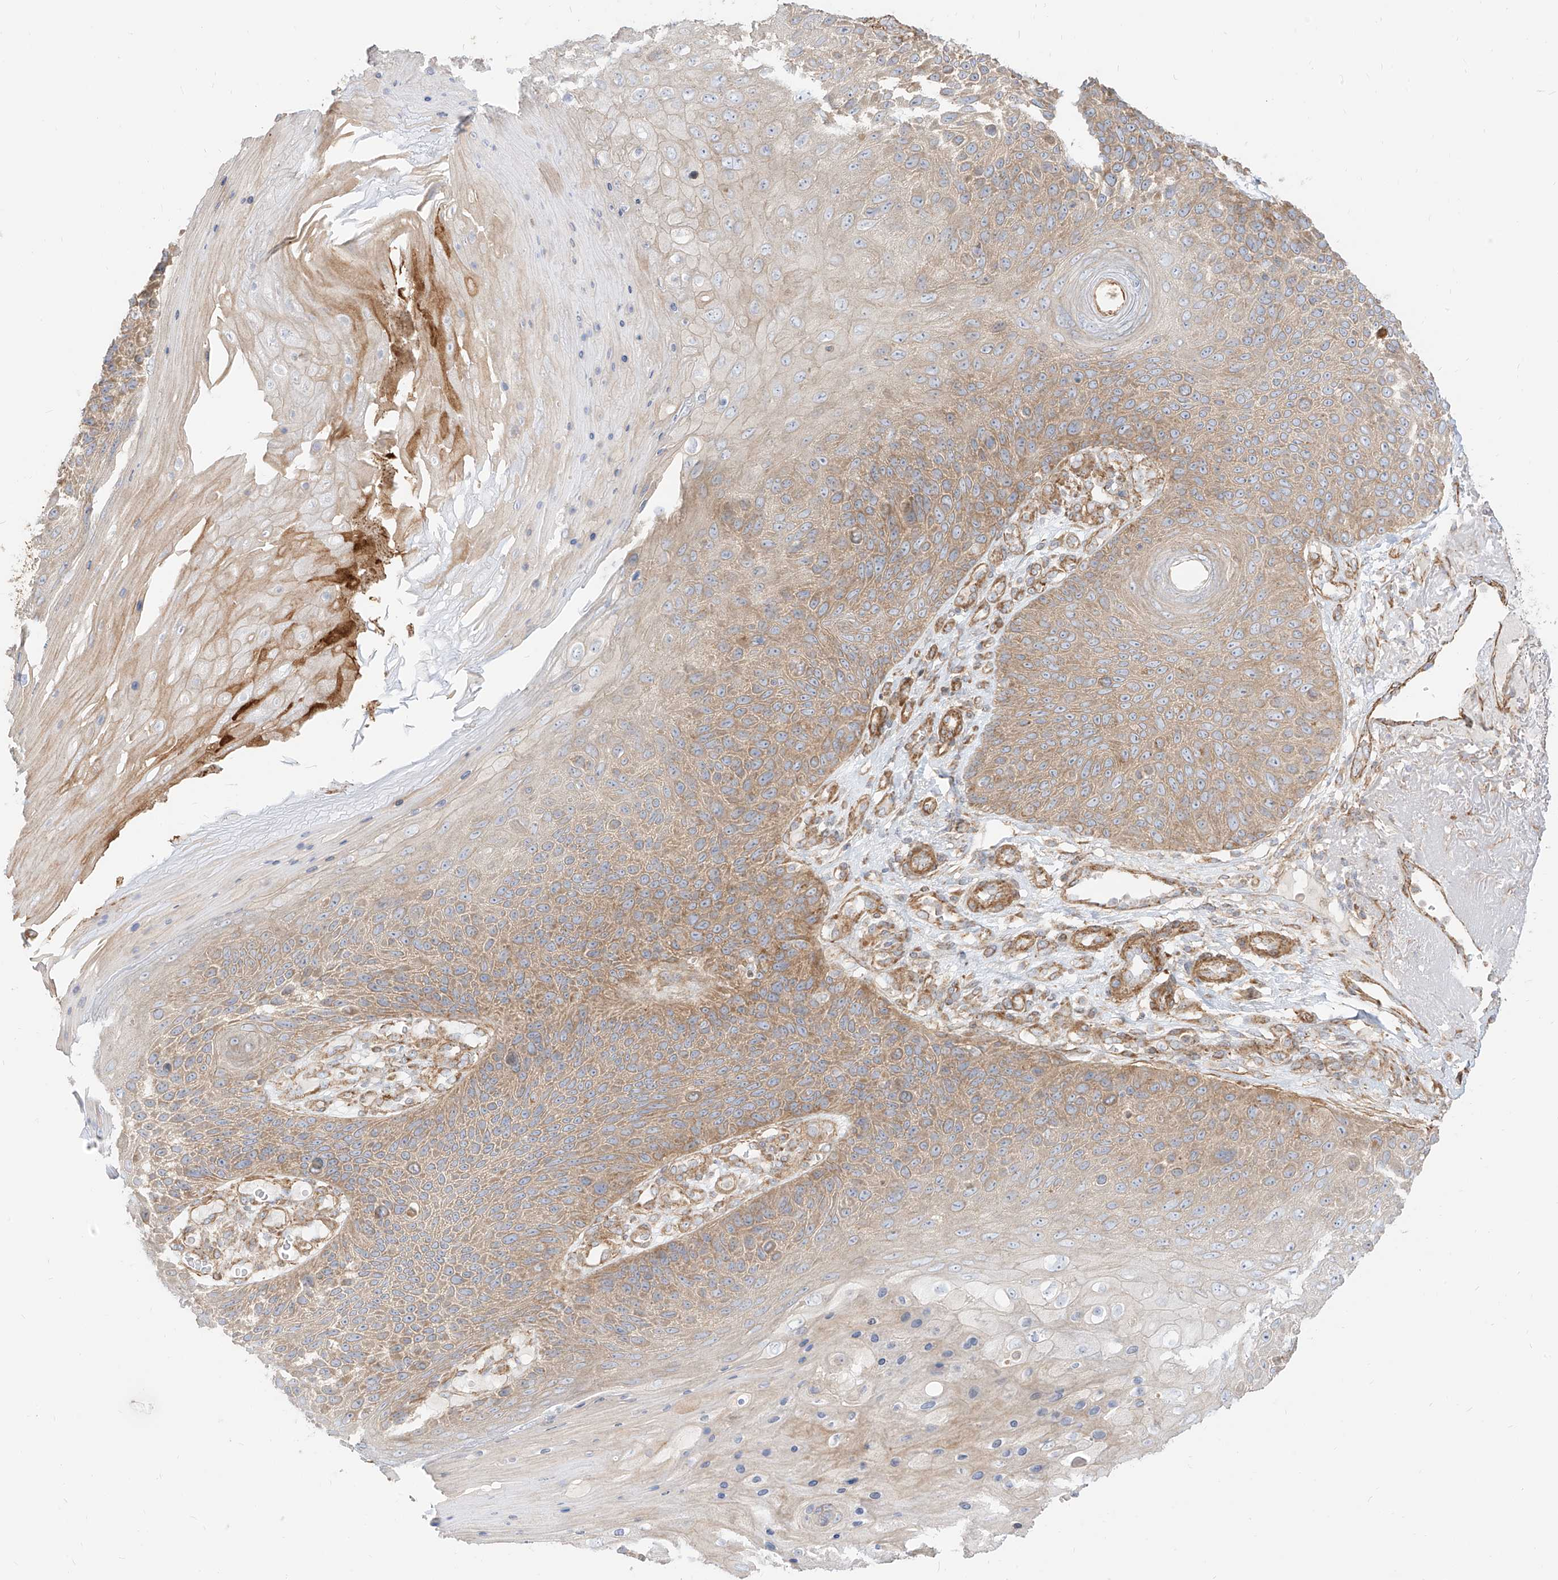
{"staining": {"intensity": "weak", "quantity": ">75%", "location": "cytoplasmic/membranous"}, "tissue": "skin cancer", "cell_type": "Tumor cells", "image_type": "cancer", "snomed": [{"axis": "morphology", "description": "Squamous cell carcinoma, NOS"}, {"axis": "topography", "description": "Skin"}], "caption": "A low amount of weak cytoplasmic/membranous staining is appreciated in approximately >75% of tumor cells in skin squamous cell carcinoma tissue.", "gene": "PLCL1", "patient": {"sex": "female", "age": 88}}